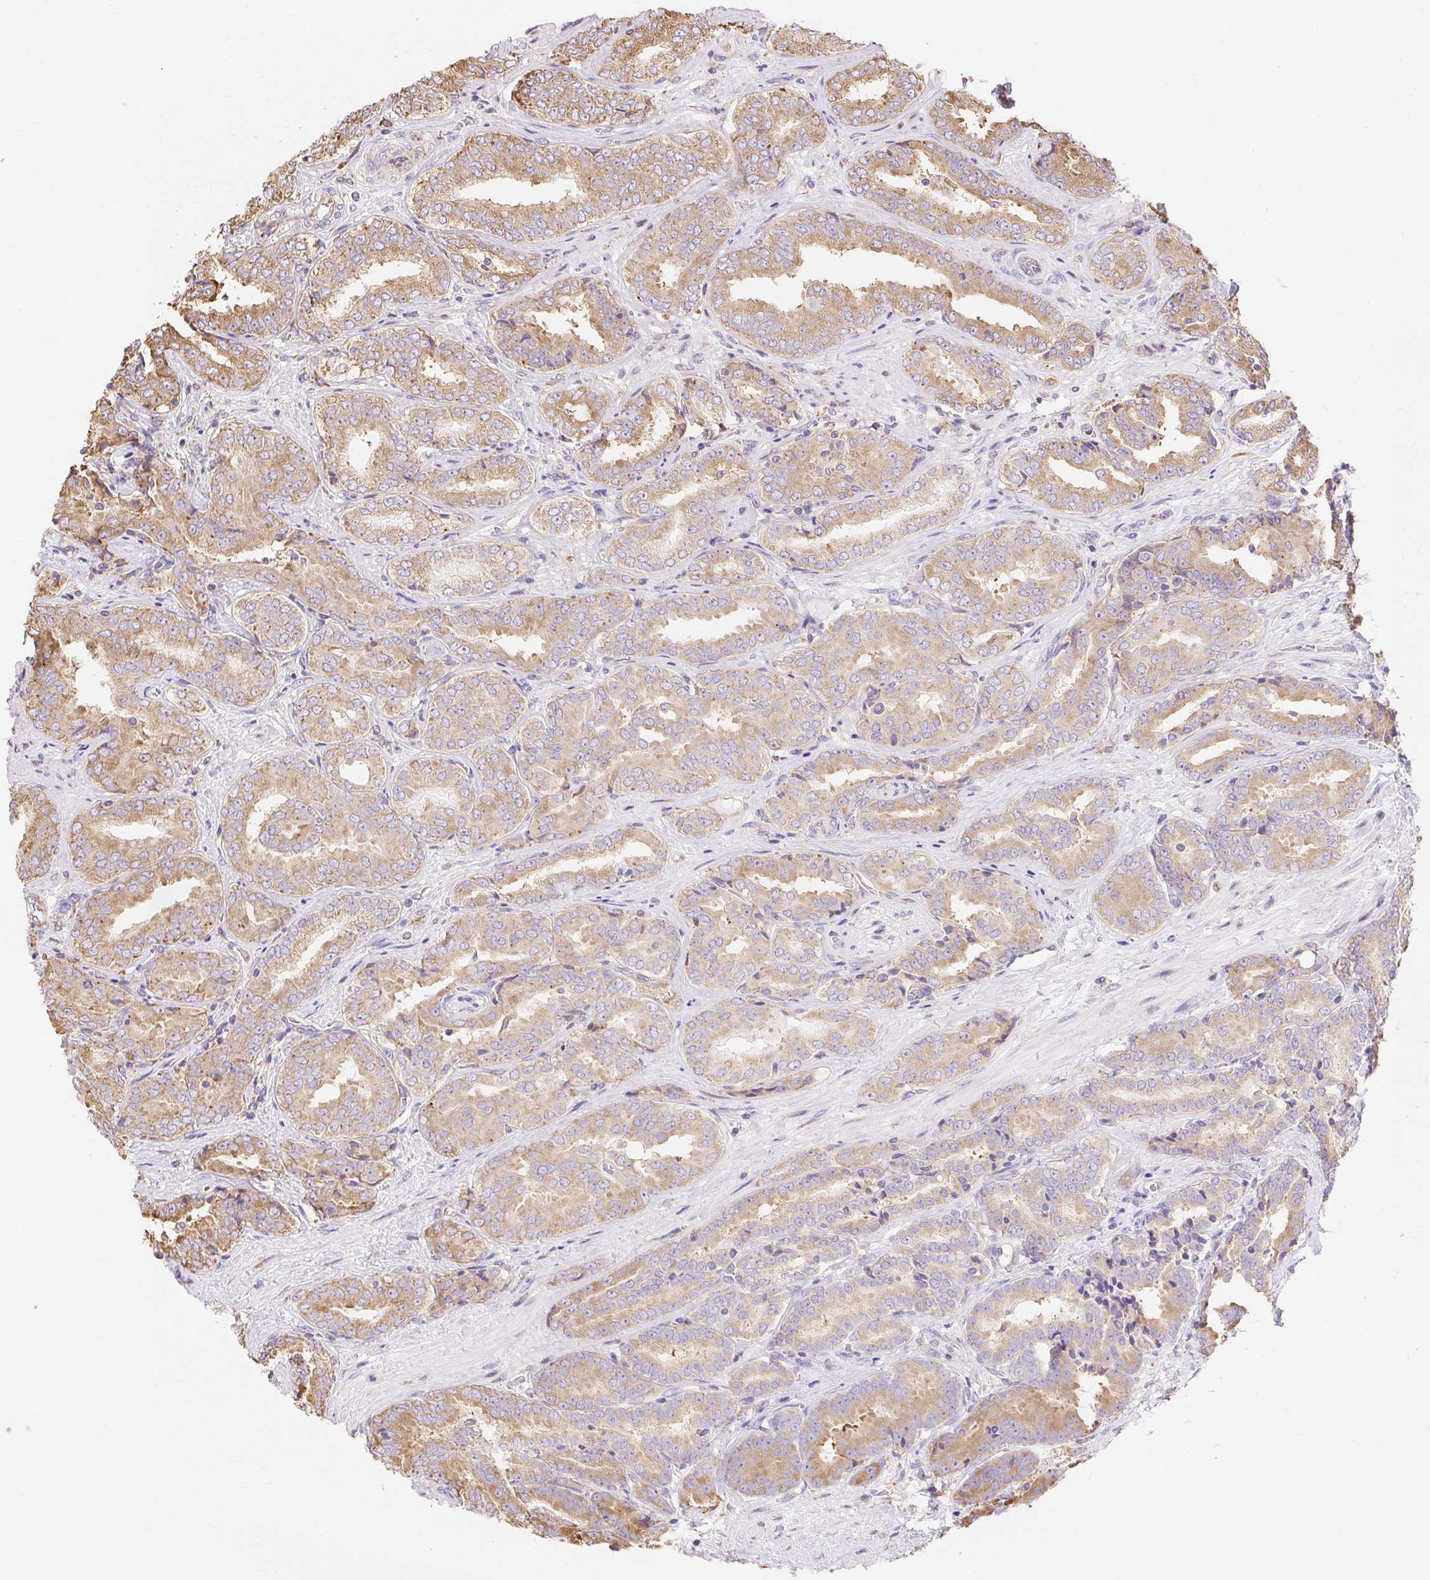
{"staining": {"intensity": "moderate", "quantity": ">75%", "location": "cytoplasmic/membranous"}, "tissue": "prostate cancer", "cell_type": "Tumor cells", "image_type": "cancer", "snomed": [{"axis": "morphology", "description": "Adenocarcinoma, High grade"}, {"axis": "topography", "description": "Prostate"}], "caption": "About >75% of tumor cells in human adenocarcinoma (high-grade) (prostate) demonstrate moderate cytoplasmic/membranous protein staining as visualized by brown immunohistochemical staining.", "gene": "RPS17", "patient": {"sex": "male", "age": 72}}